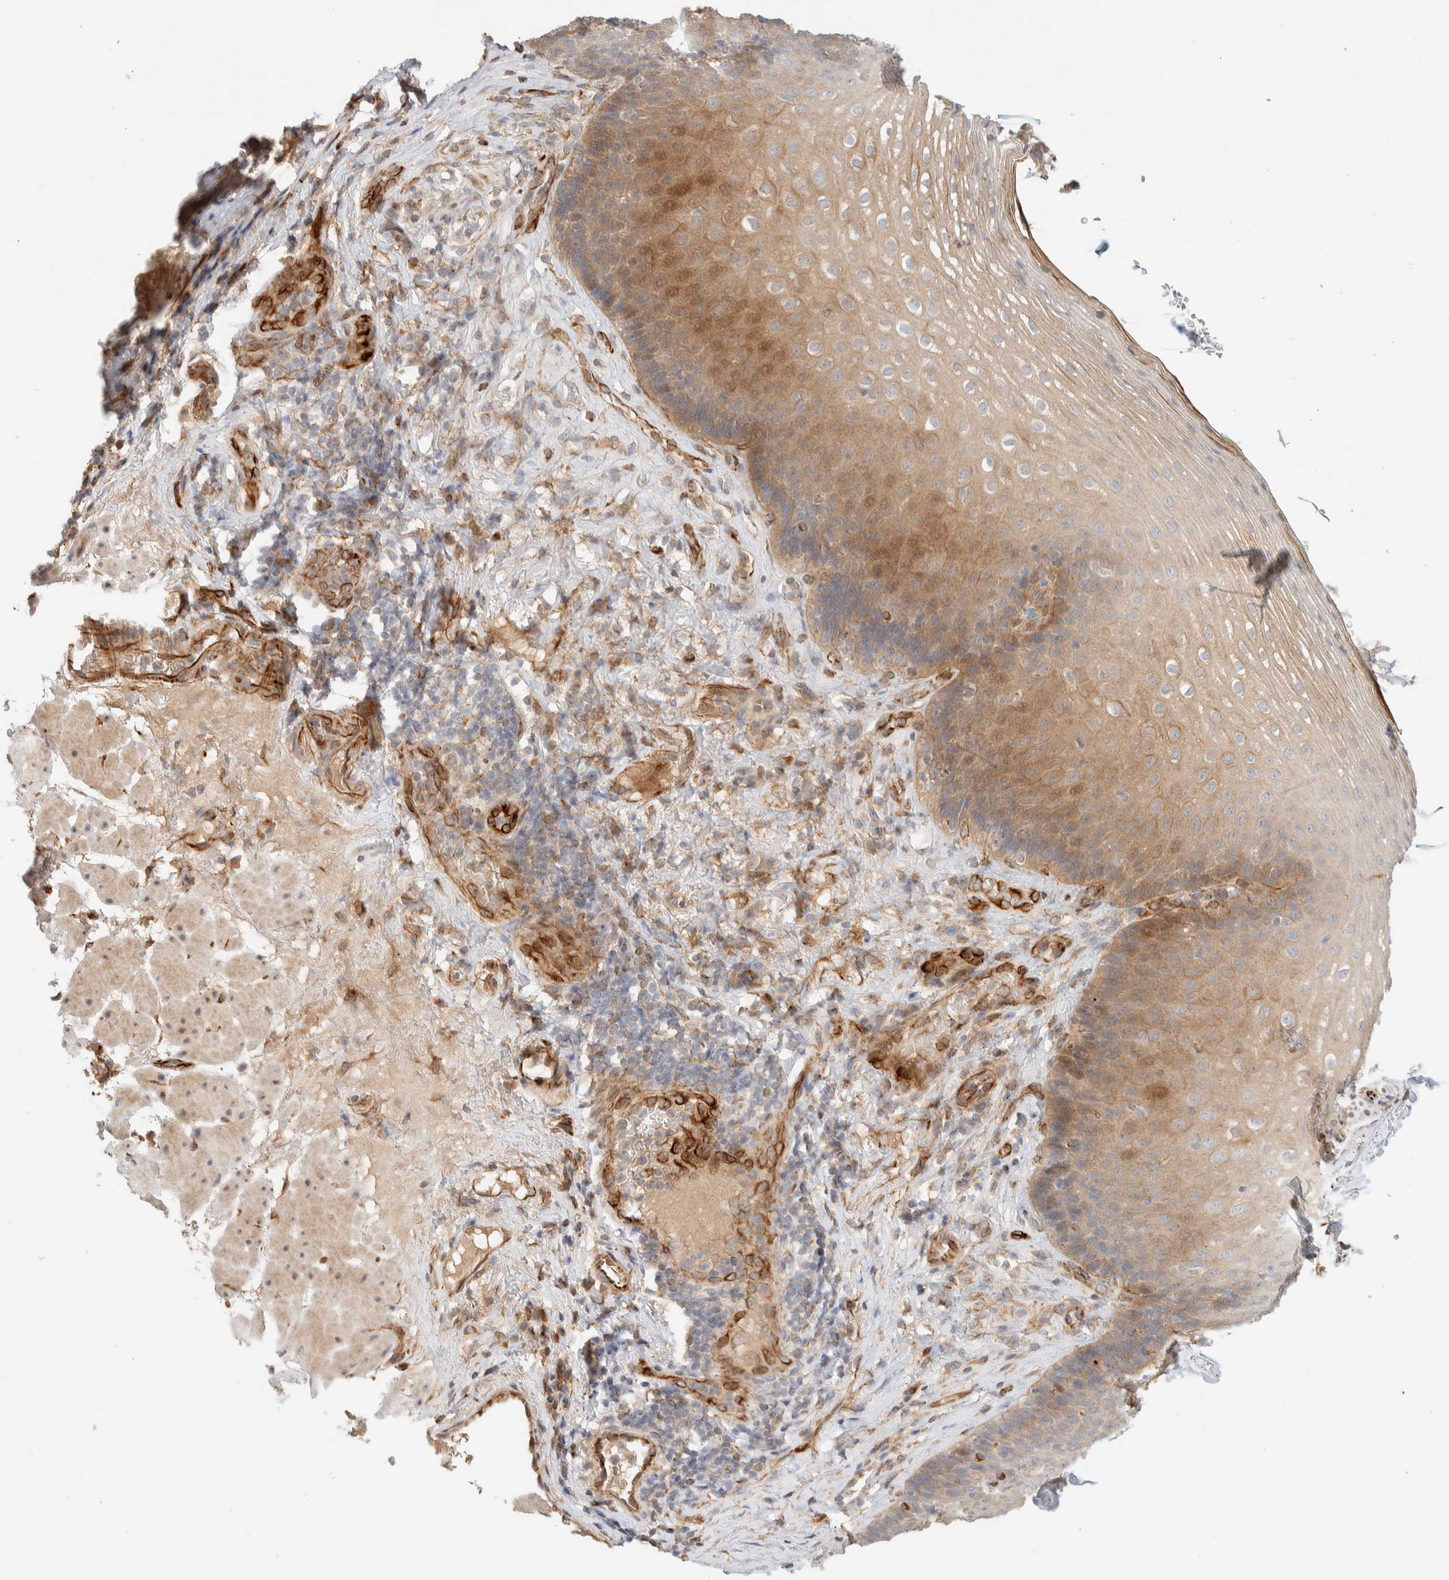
{"staining": {"intensity": "moderate", "quantity": ">75%", "location": "cytoplasmic/membranous"}, "tissue": "esophagus", "cell_type": "Squamous epithelial cells", "image_type": "normal", "snomed": [{"axis": "morphology", "description": "Normal tissue, NOS"}, {"axis": "topography", "description": "Esophagus"}], "caption": "Protein expression analysis of normal esophagus demonstrates moderate cytoplasmic/membranous expression in about >75% of squamous epithelial cells. The staining was performed using DAB, with brown indicating positive protein expression. Nuclei are stained blue with hematoxylin.", "gene": "FAT1", "patient": {"sex": "female", "age": 66}}